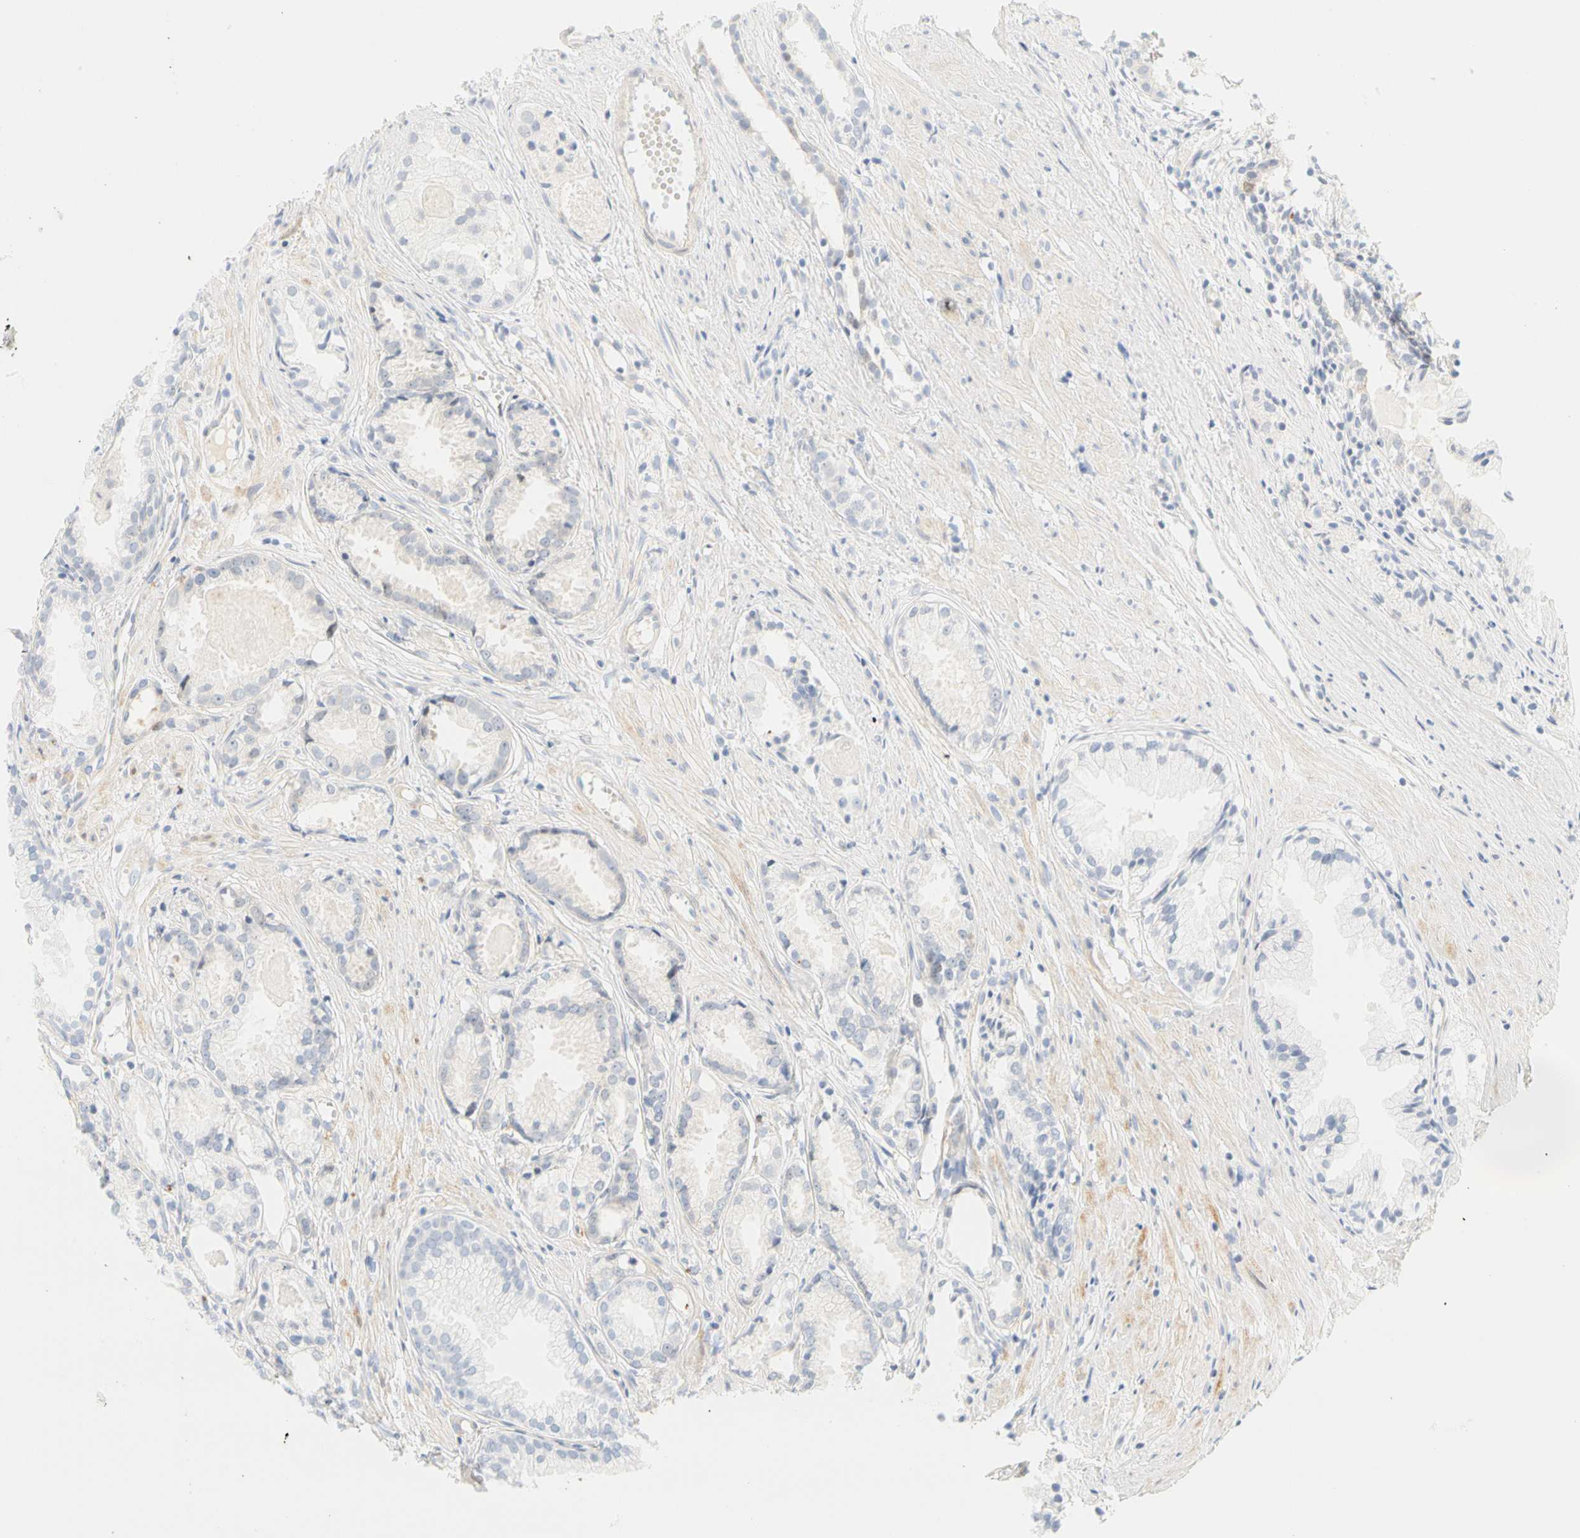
{"staining": {"intensity": "negative", "quantity": "none", "location": "none"}, "tissue": "prostate cancer", "cell_type": "Tumor cells", "image_type": "cancer", "snomed": [{"axis": "morphology", "description": "Adenocarcinoma, Low grade"}, {"axis": "topography", "description": "Prostate"}], "caption": "A high-resolution photomicrograph shows IHC staining of low-grade adenocarcinoma (prostate), which exhibits no significant positivity in tumor cells.", "gene": "SELENBP1", "patient": {"sex": "male", "age": 72}}